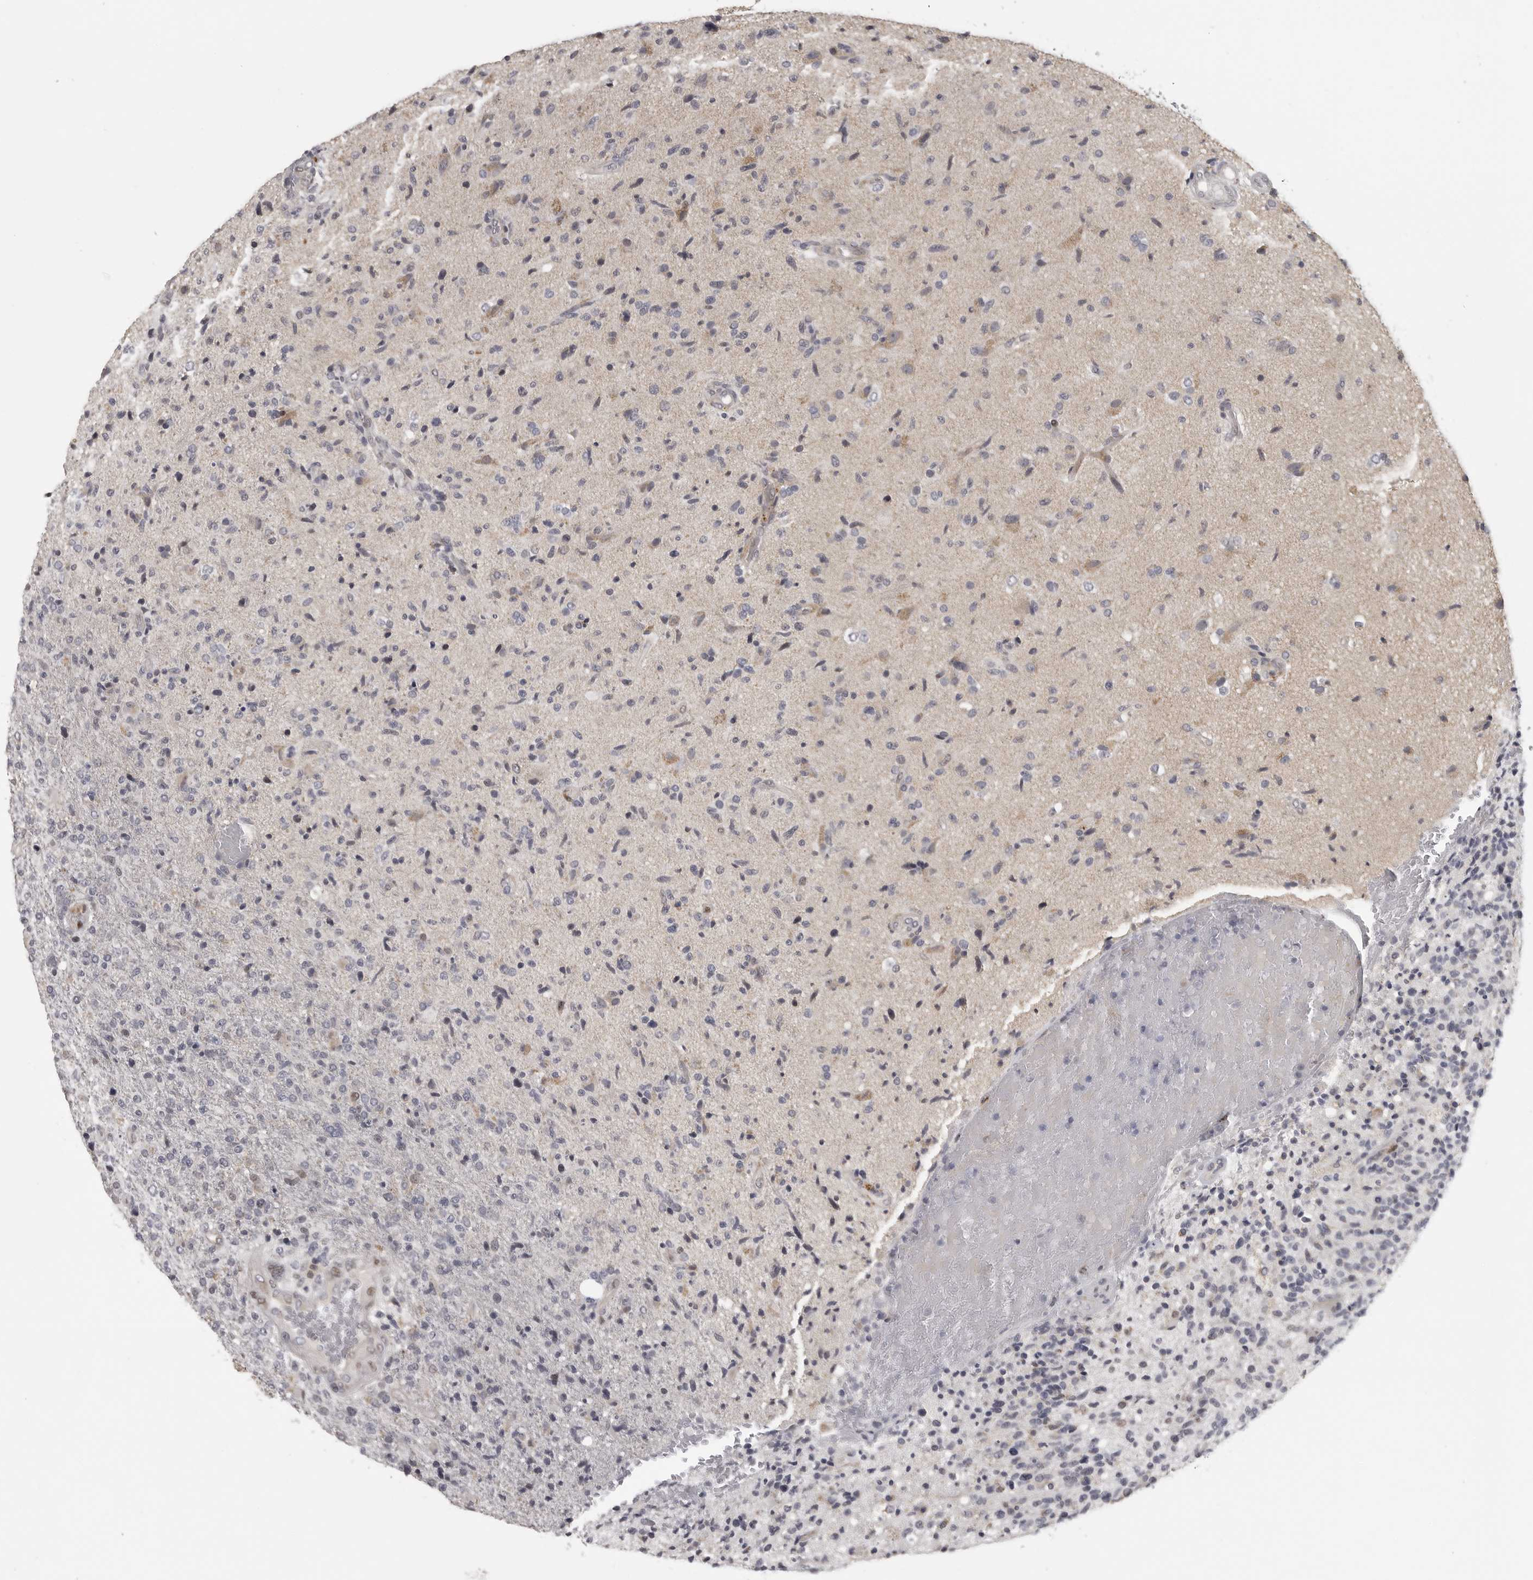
{"staining": {"intensity": "negative", "quantity": "none", "location": "none"}, "tissue": "glioma", "cell_type": "Tumor cells", "image_type": "cancer", "snomed": [{"axis": "morphology", "description": "Glioma, malignant, High grade"}, {"axis": "topography", "description": "Brain"}], "caption": "This is an immunohistochemistry (IHC) micrograph of glioma. There is no staining in tumor cells.", "gene": "POLE2", "patient": {"sex": "male", "age": 72}}